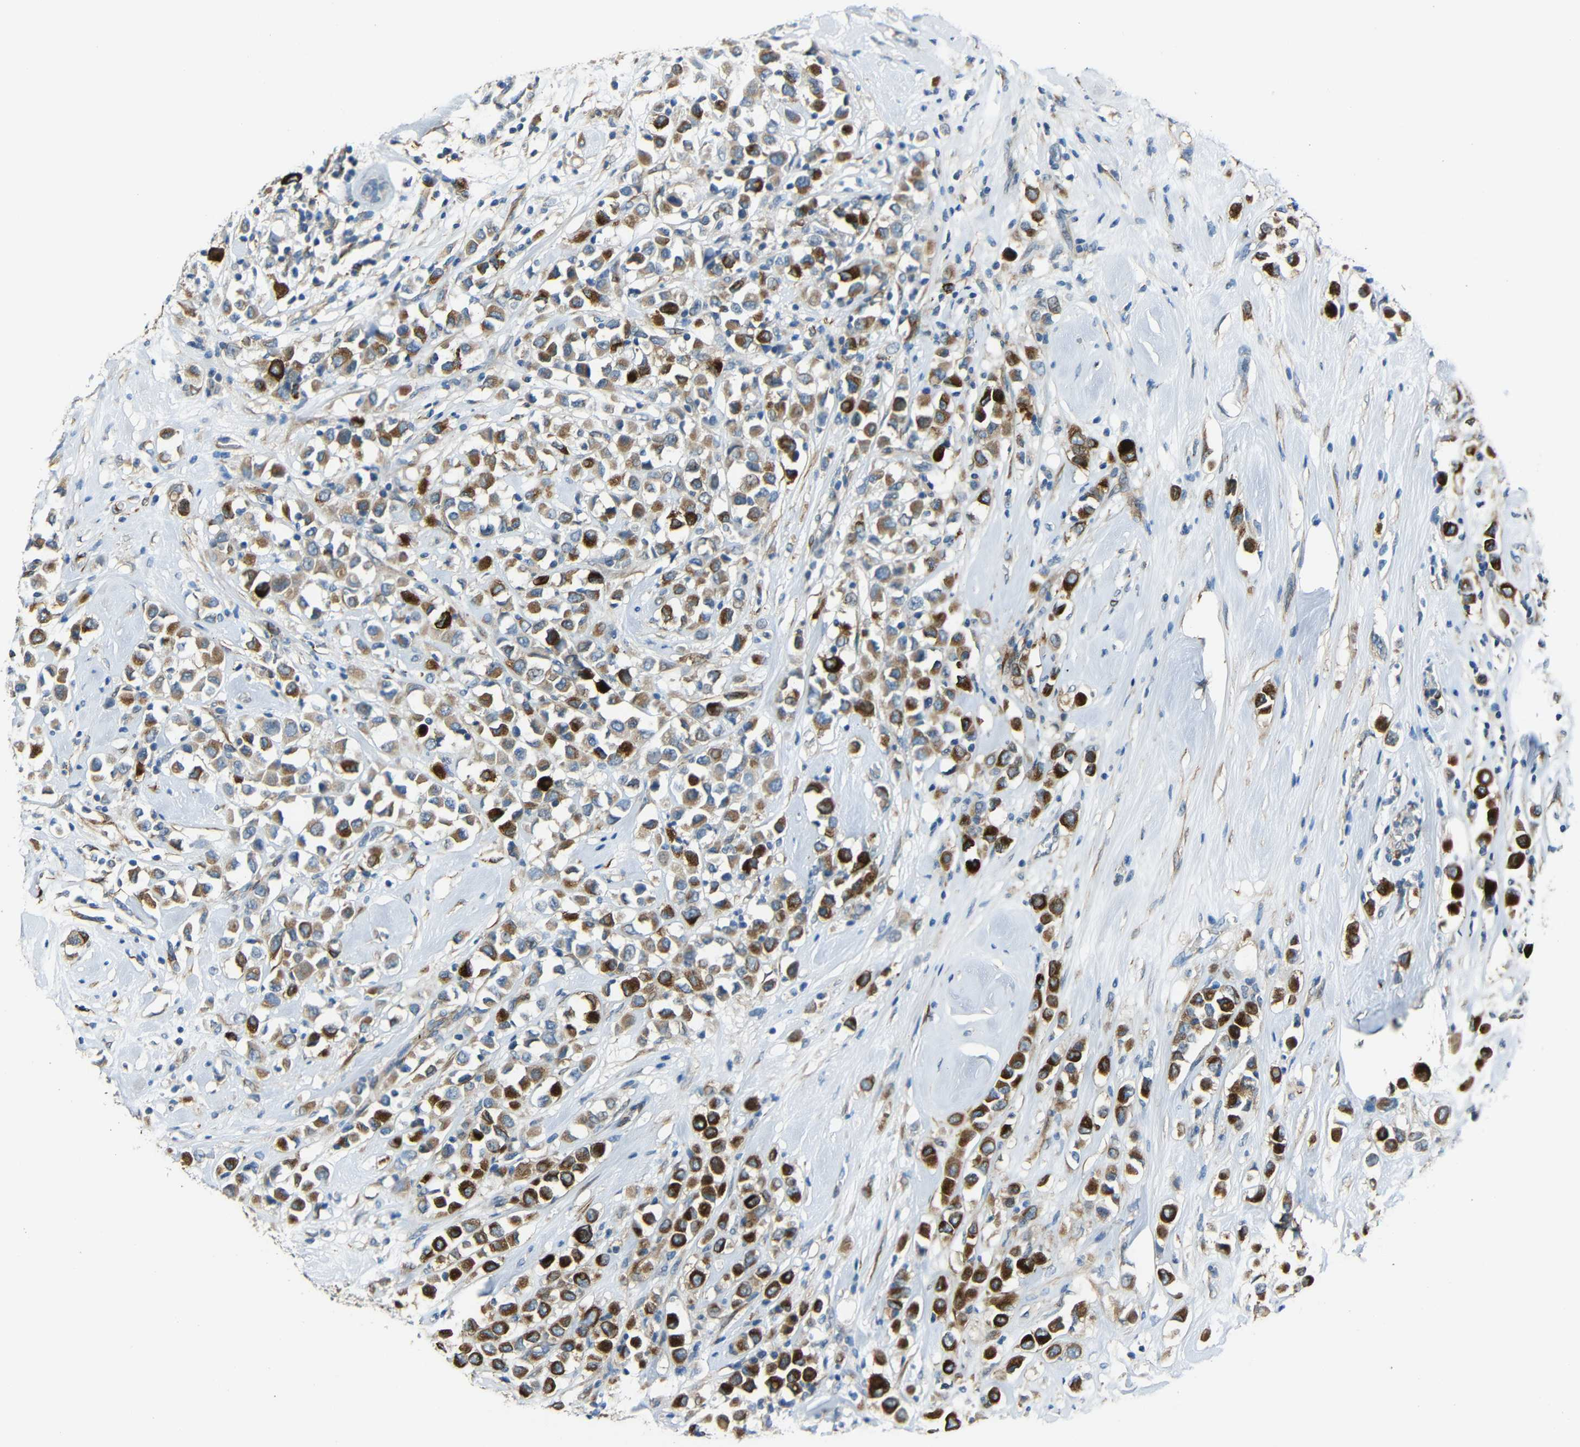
{"staining": {"intensity": "strong", "quantity": ">75%", "location": "cytoplasmic/membranous"}, "tissue": "breast cancer", "cell_type": "Tumor cells", "image_type": "cancer", "snomed": [{"axis": "morphology", "description": "Duct carcinoma"}, {"axis": "topography", "description": "Breast"}], "caption": "High-magnification brightfield microscopy of intraductal carcinoma (breast) stained with DAB (brown) and counterstained with hematoxylin (blue). tumor cells exhibit strong cytoplasmic/membranous expression is seen in about>75% of cells.", "gene": "DCLK1", "patient": {"sex": "female", "age": 61}}